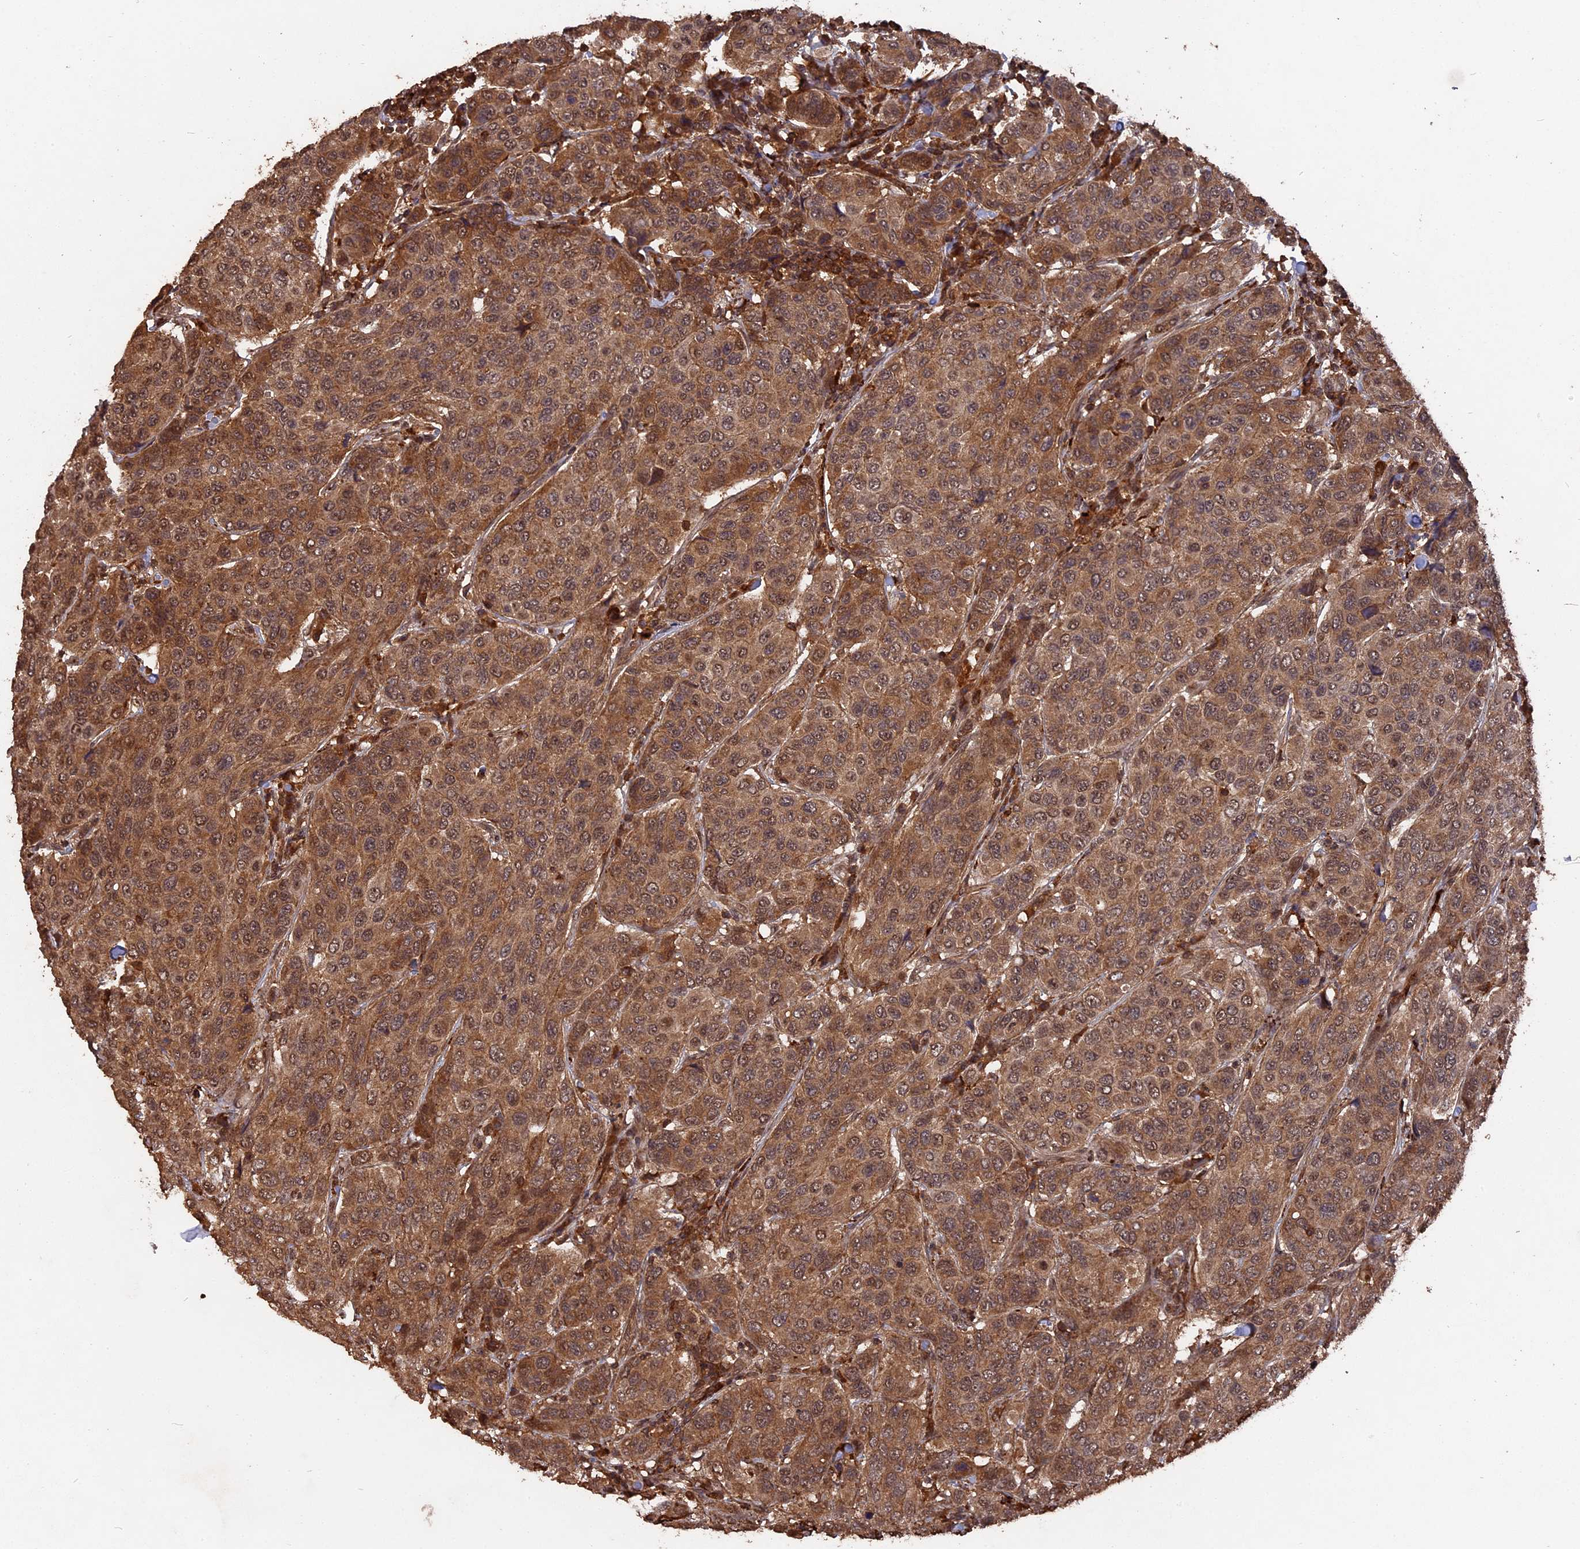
{"staining": {"intensity": "moderate", "quantity": ">75%", "location": "cytoplasmic/membranous,nuclear"}, "tissue": "breast cancer", "cell_type": "Tumor cells", "image_type": "cancer", "snomed": [{"axis": "morphology", "description": "Duct carcinoma"}, {"axis": "topography", "description": "Breast"}], "caption": "Breast cancer was stained to show a protein in brown. There is medium levels of moderate cytoplasmic/membranous and nuclear expression in about >75% of tumor cells.", "gene": "TELO2", "patient": {"sex": "female", "age": 55}}